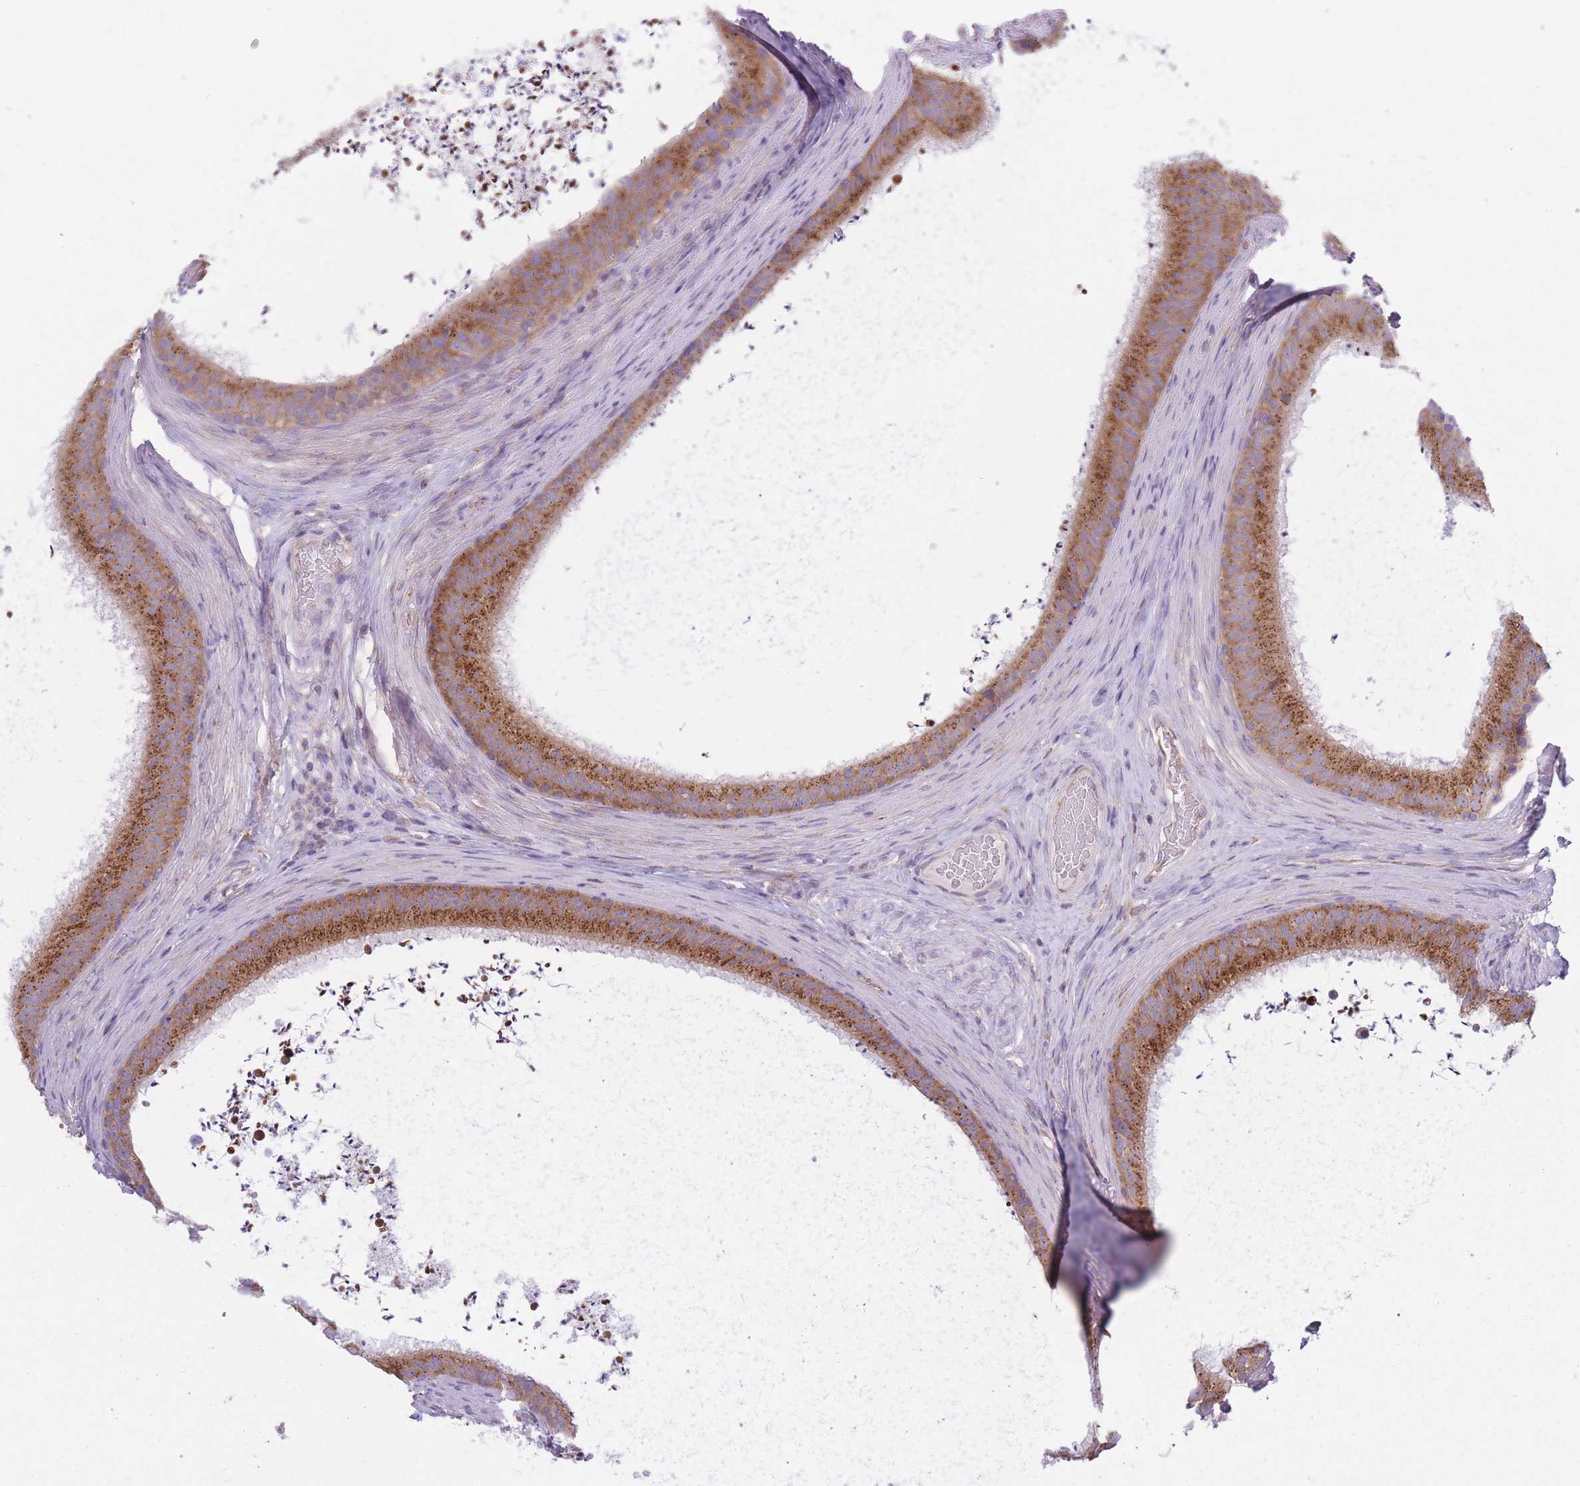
{"staining": {"intensity": "strong", "quantity": ">75%", "location": "cytoplasmic/membranous"}, "tissue": "epididymis", "cell_type": "Glandular cells", "image_type": "normal", "snomed": [{"axis": "morphology", "description": "Normal tissue, NOS"}, {"axis": "topography", "description": "Testis"}, {"axis": "topography", "description": "Epididymis"}], "caption": "Glandular cells demonstrate high levels of strong cytoplasmic/membranous expression in about >75% of cells in unremarkable epididymis. The protein of interest is stained brown, and the nuclei are stained in blue (DAB IHC with brightfield microscopy, high magnification).", "gene": "COPG1", "patient": {"sex": "male", "age": 41}}